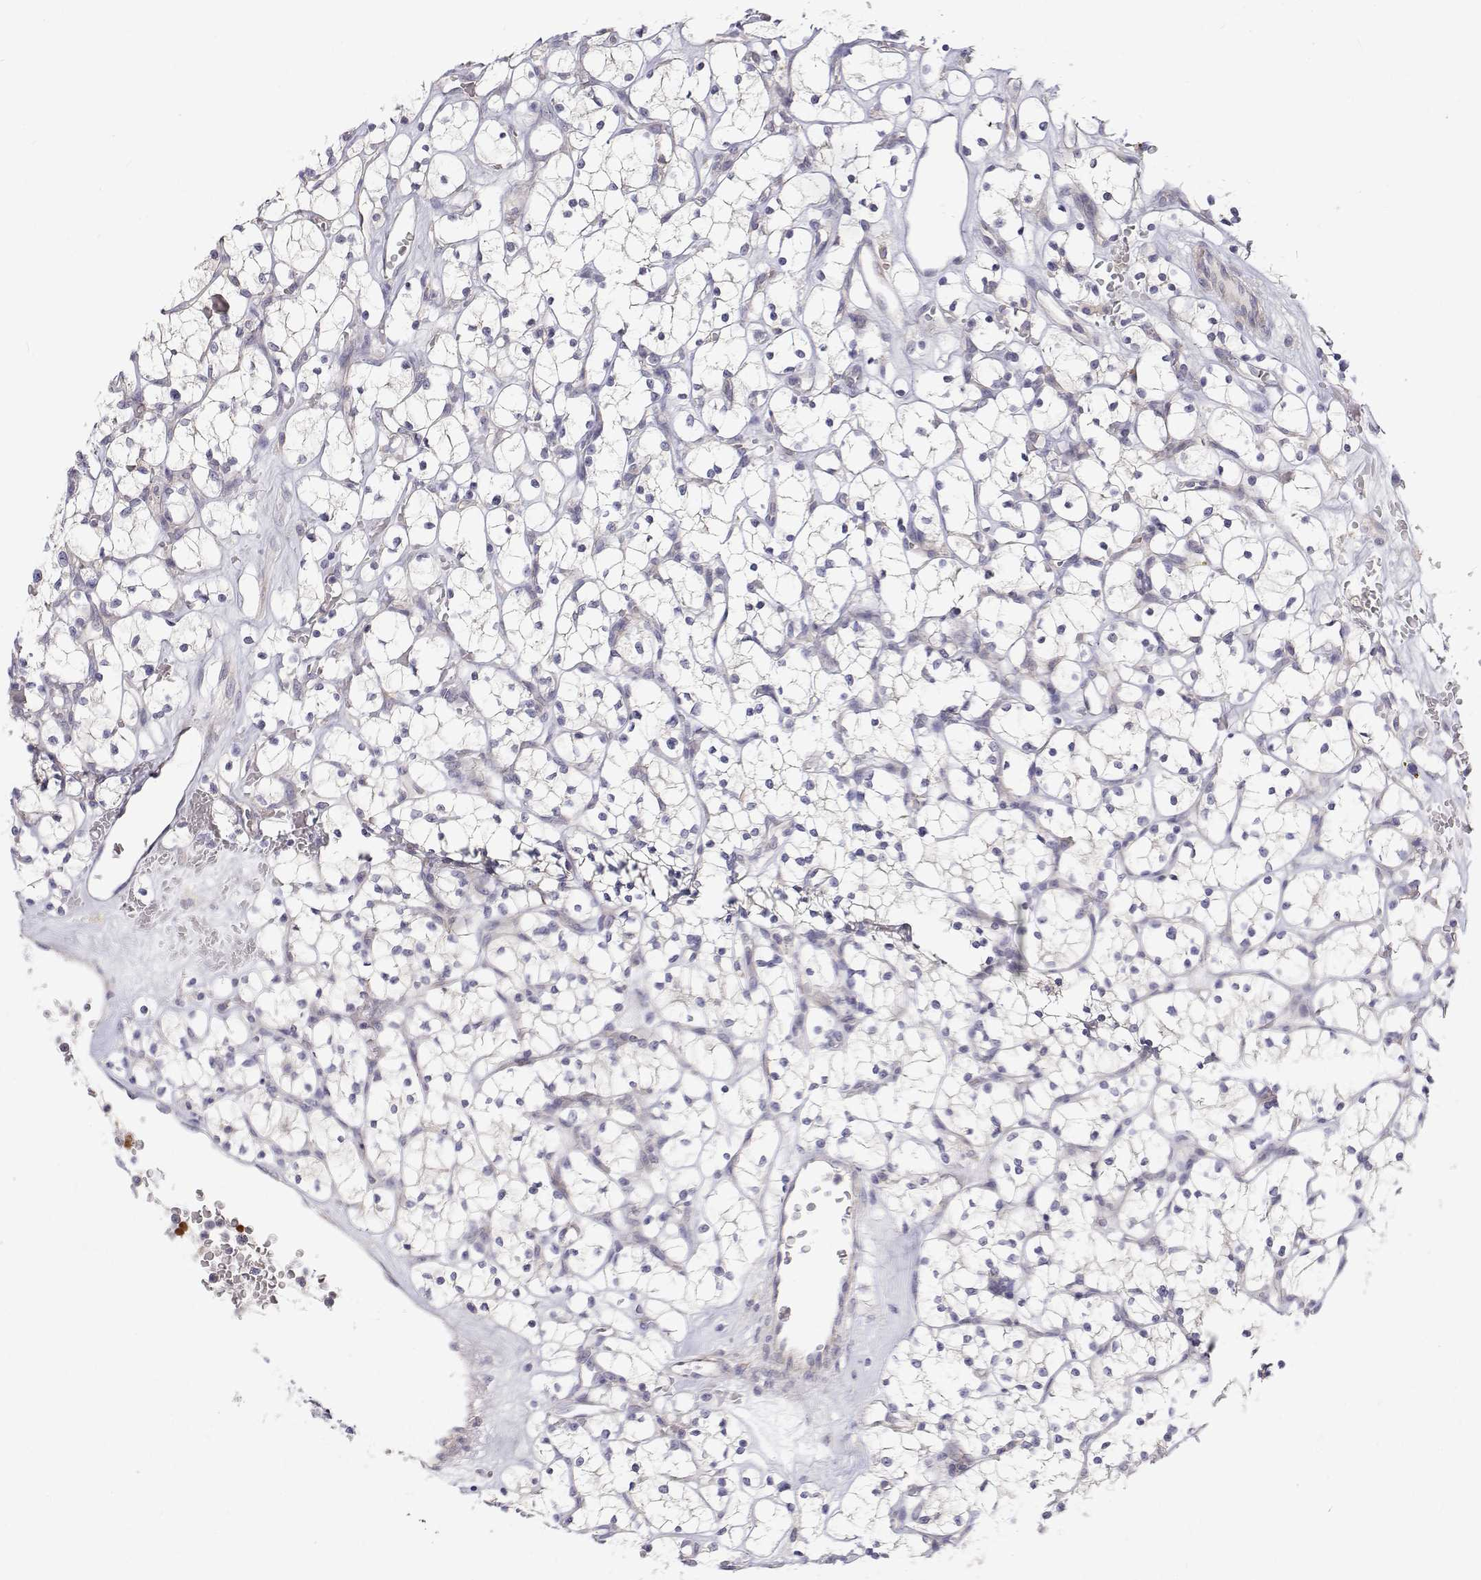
{"staining": {"intensity": "negative", "quantity": "none", "location": "none"}, "tissue": "renal cancer", "cell_type": "Tumor cells", "image_type": "cancer", "snomed": [{"axis": "morphology", "description": "Adenocarcinoma, NOS"}, {"axis": "topography", "description": "Kidney"}], "caption": "A micrograph of renal cancer (adenocarcinoma) stained for a protein reveals no brown staining in tumor cells. (DAB IHC visualized using brightfield microscopy, high magnification).", "gene": "MYPN", "patient": {"sex": "female", "age": 64}}